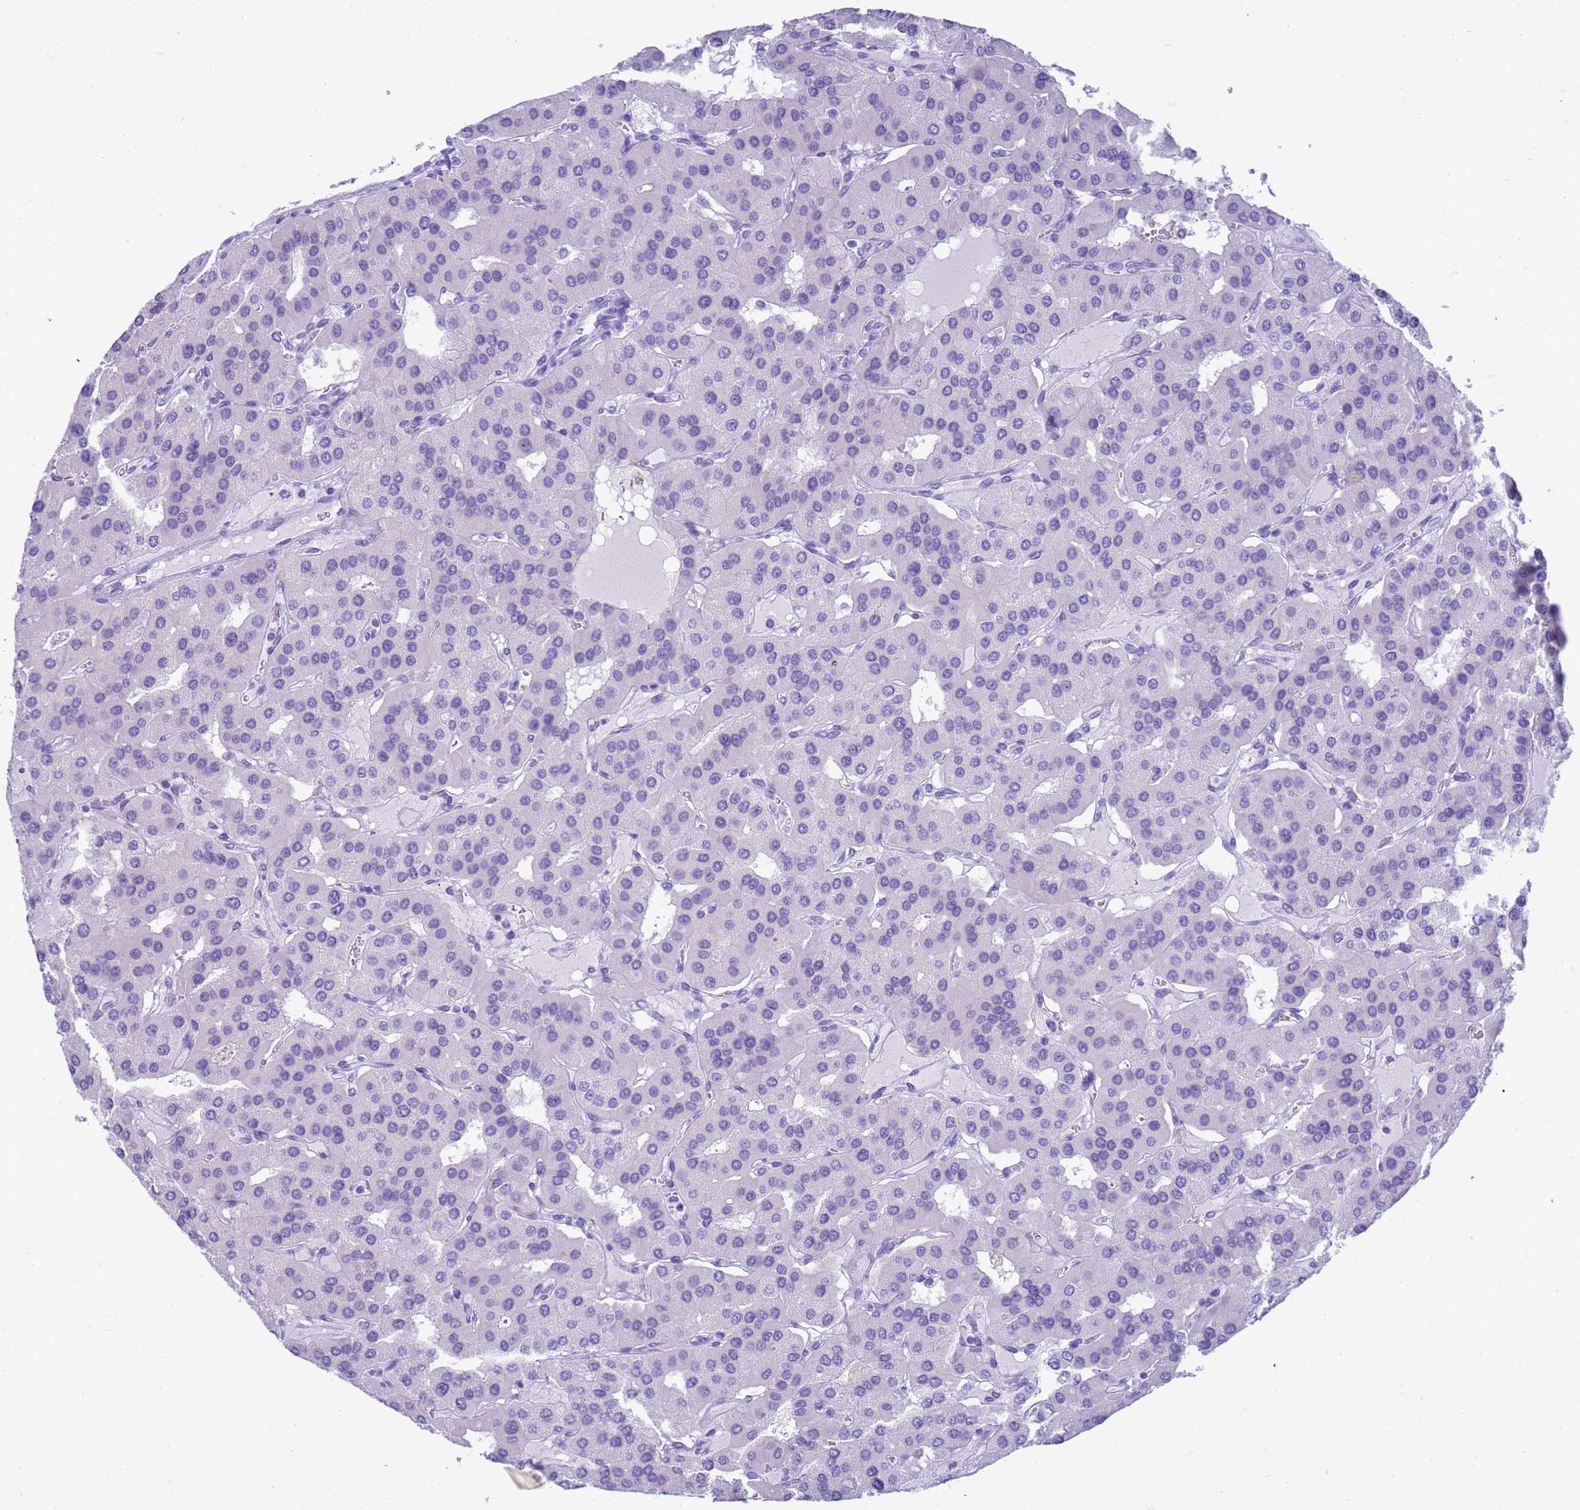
{"staining": {"intensity": "negative", "quantity": "none", "location": "none"}, "tissue": "parathyroid gland", "cell_type": "Glandular cells", "image_type": "normal", "snomed": [{"axis": "morphology", "description": "Normal tissue, NOS"}, {"axis": "morphology", "description": "Adenoma, NOS"}, {"axis": "topography", "description": "Parathyroid gland"}], "caption": "This is an immunohistochemistry (IHC) histopathology image of normal parathyroid gland. There is no positivity in glandular cells.", "gene": "STATH", "patient": {"sex": "female", "age": 86}}